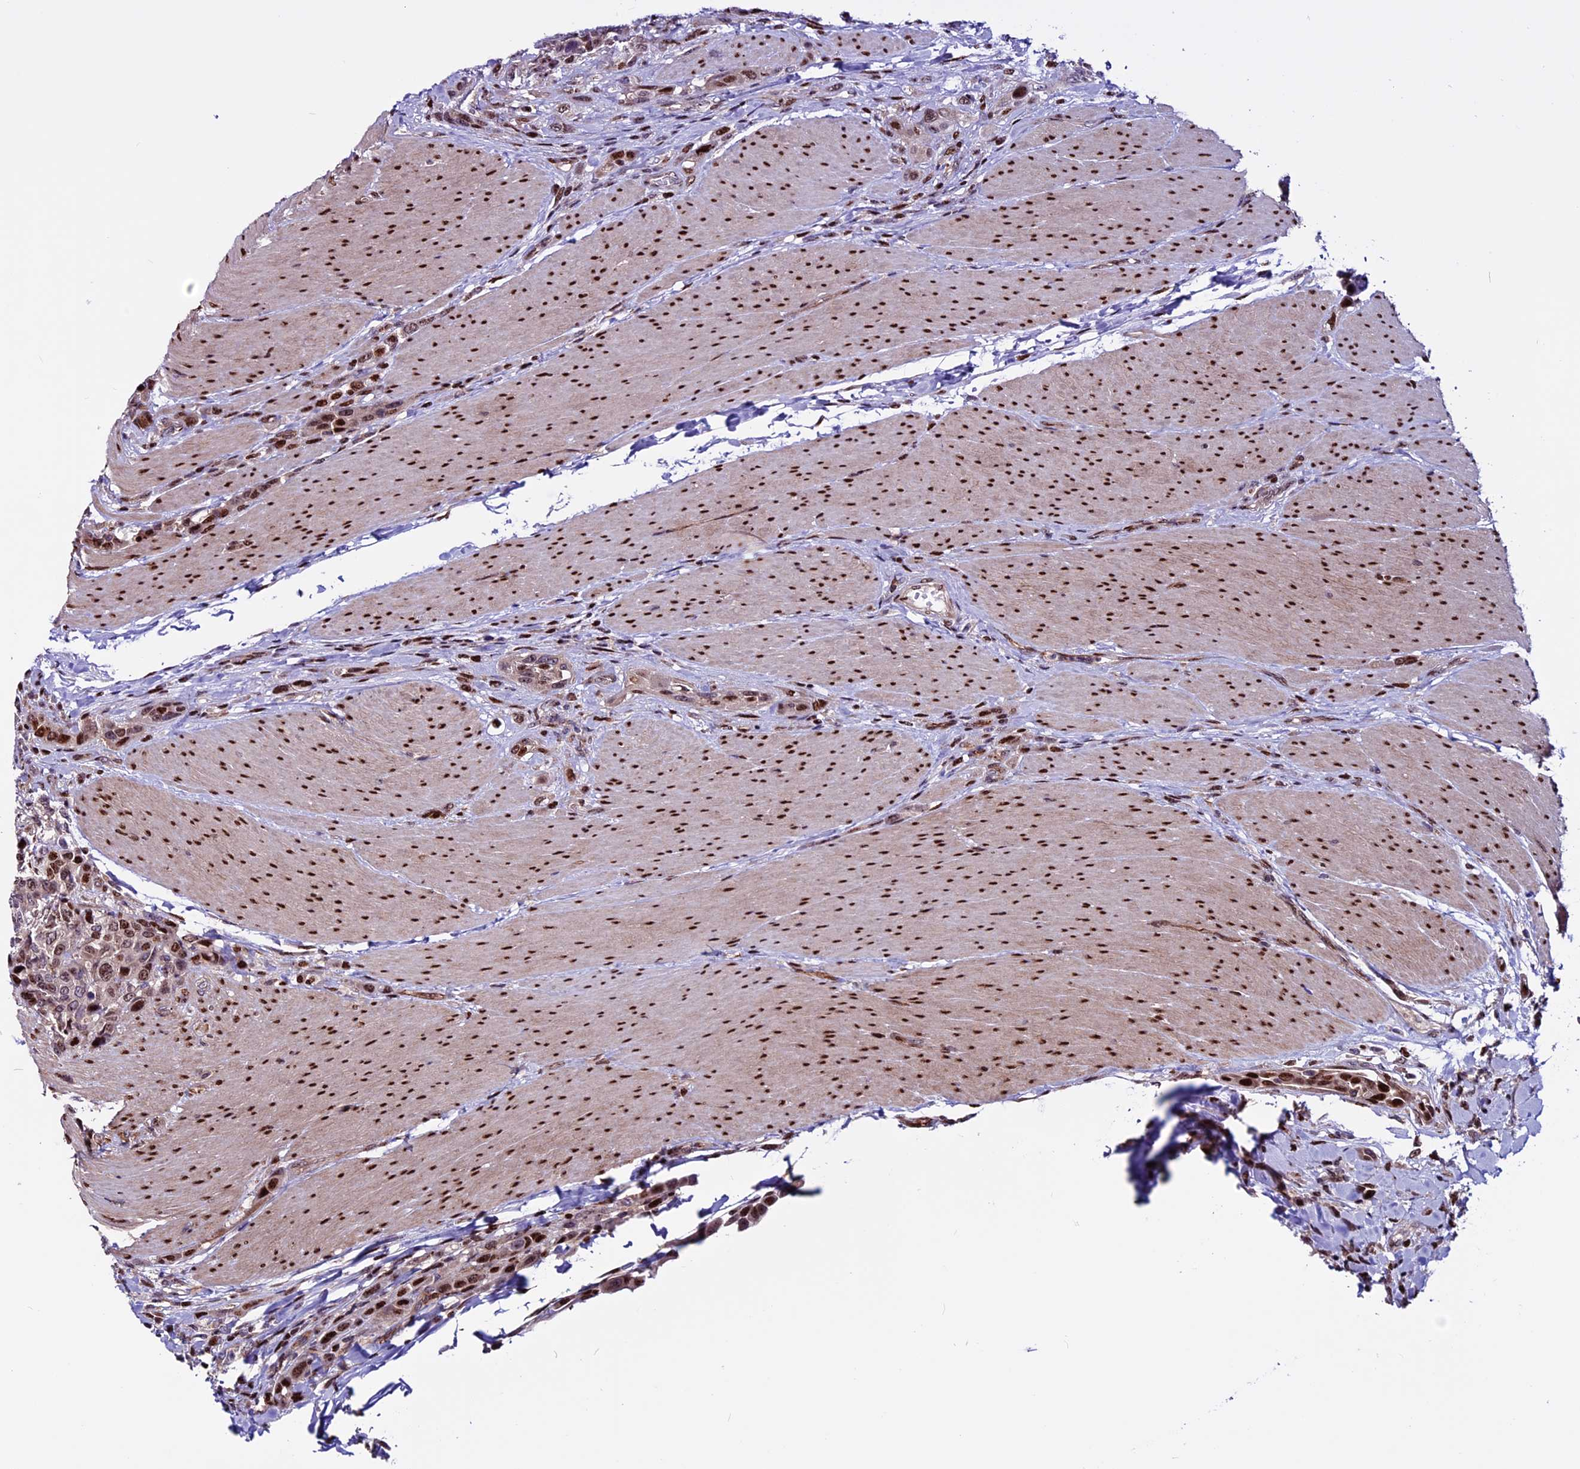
{"staining": {"intensity": "moderate", "quantity": ">75%", "location": "nuclear"}, "tissue": "urothelial cancer", "cell_type": "Tumor cells", "image_type": "cancer", "snomed": [{"axis": "morphology", "description": "Urothelial carcinoma, High grade"}, {"axis": "topography", "description": "Urinary bladder"}], "caption": "DAB (3,3'-diaminobenzidine) immunohistochemical staining of urothelial cancer reveals moderate nuclear protein positivity in approximately >75% of tumor cells.", "gene": "RINL", "patient": {"sex": "male", "age": 50}}